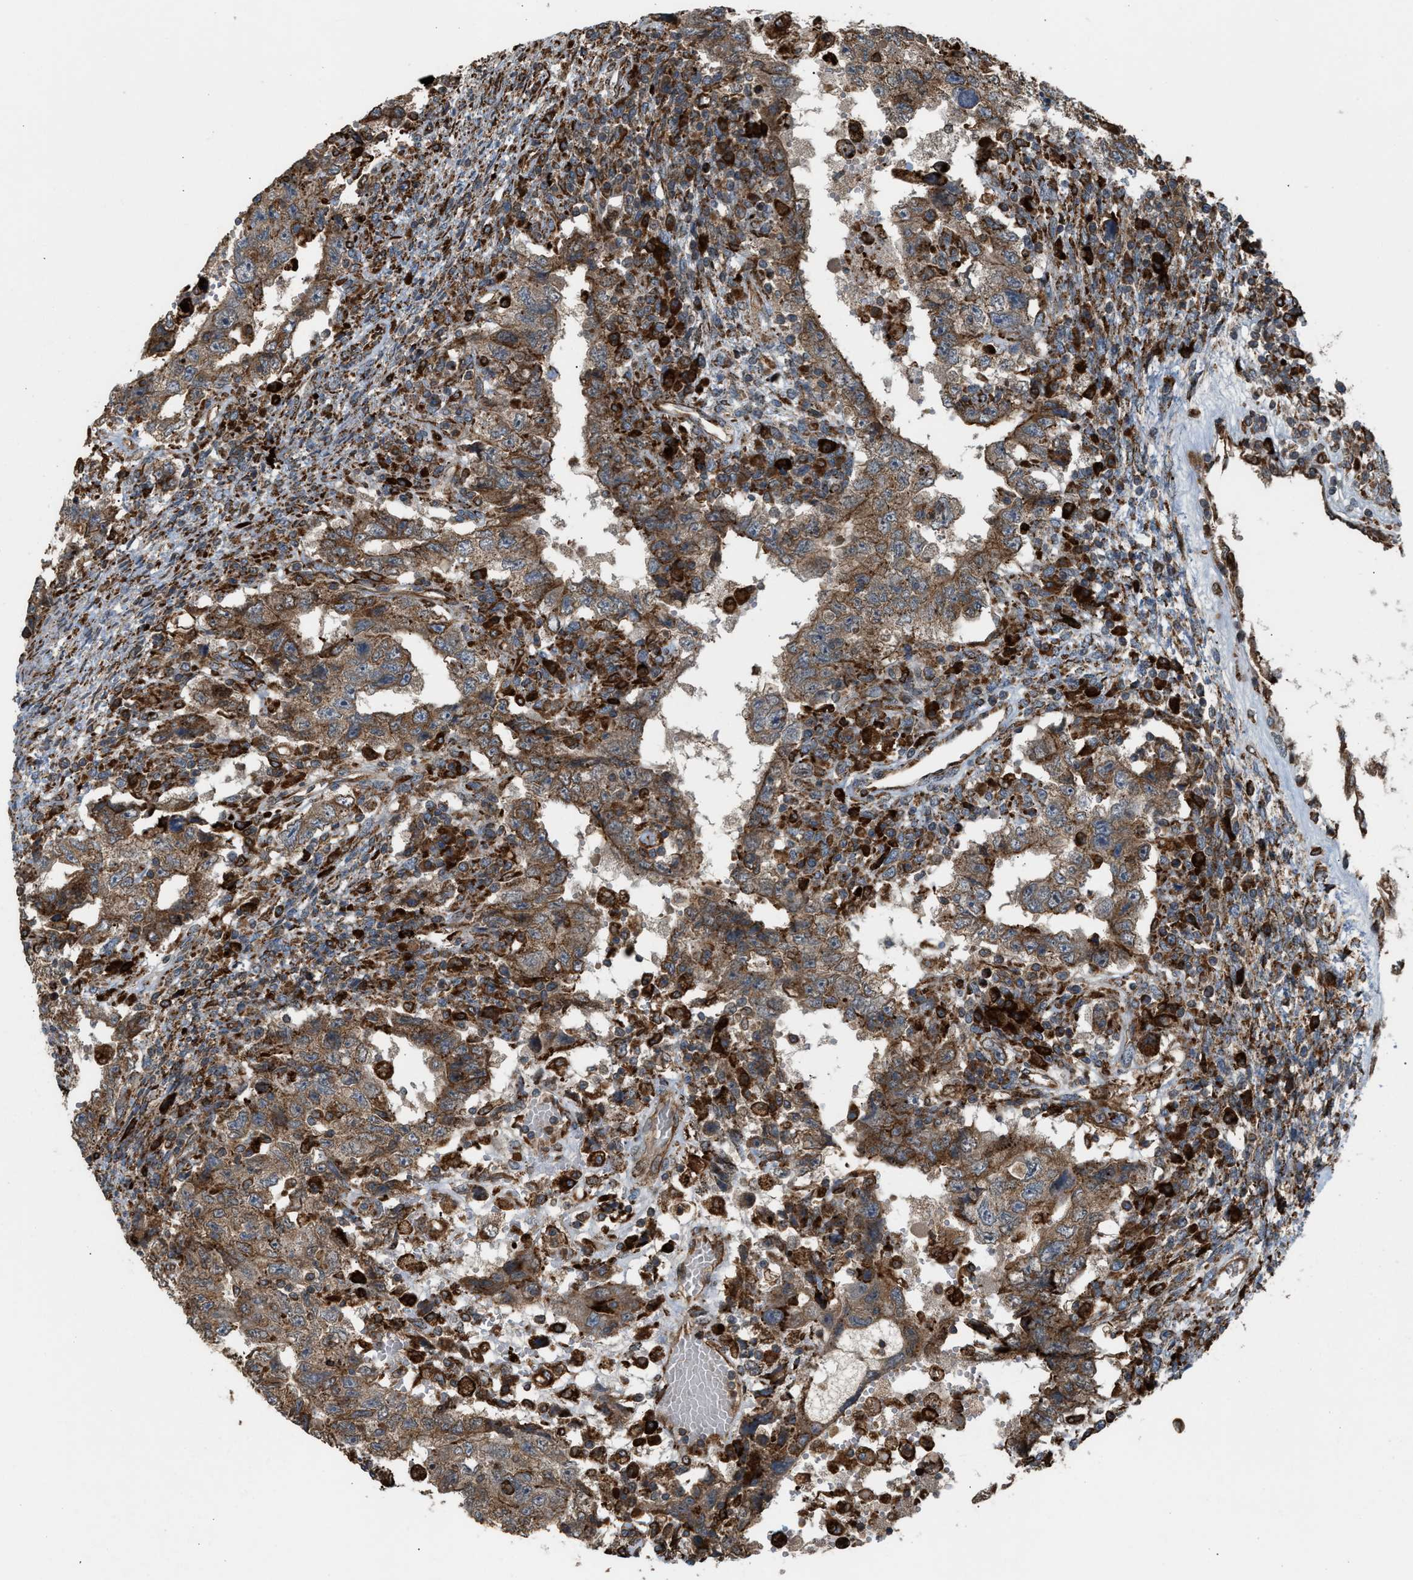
{"staining": {"intensity": "moderate", "quantity": ">75%", "location": "cytoplasmic/membranous"}, "tissue": "testis cancer", "cell_type": "Tumor cells", "image_type": "cancer", "snomed": [{"axis": "morphology", "description": "Carcinoma, Embryonal, NOS"}, {"axis": "topography", "description": "Testis"}], "caption": "A brown stain shows moderate cytoplasmic/membranous staining of a protein in human testis embryonal carcinoma tumor cells.", "gene": "BAIAP2L1", "patient": {"sex": "male", "age": 26}}